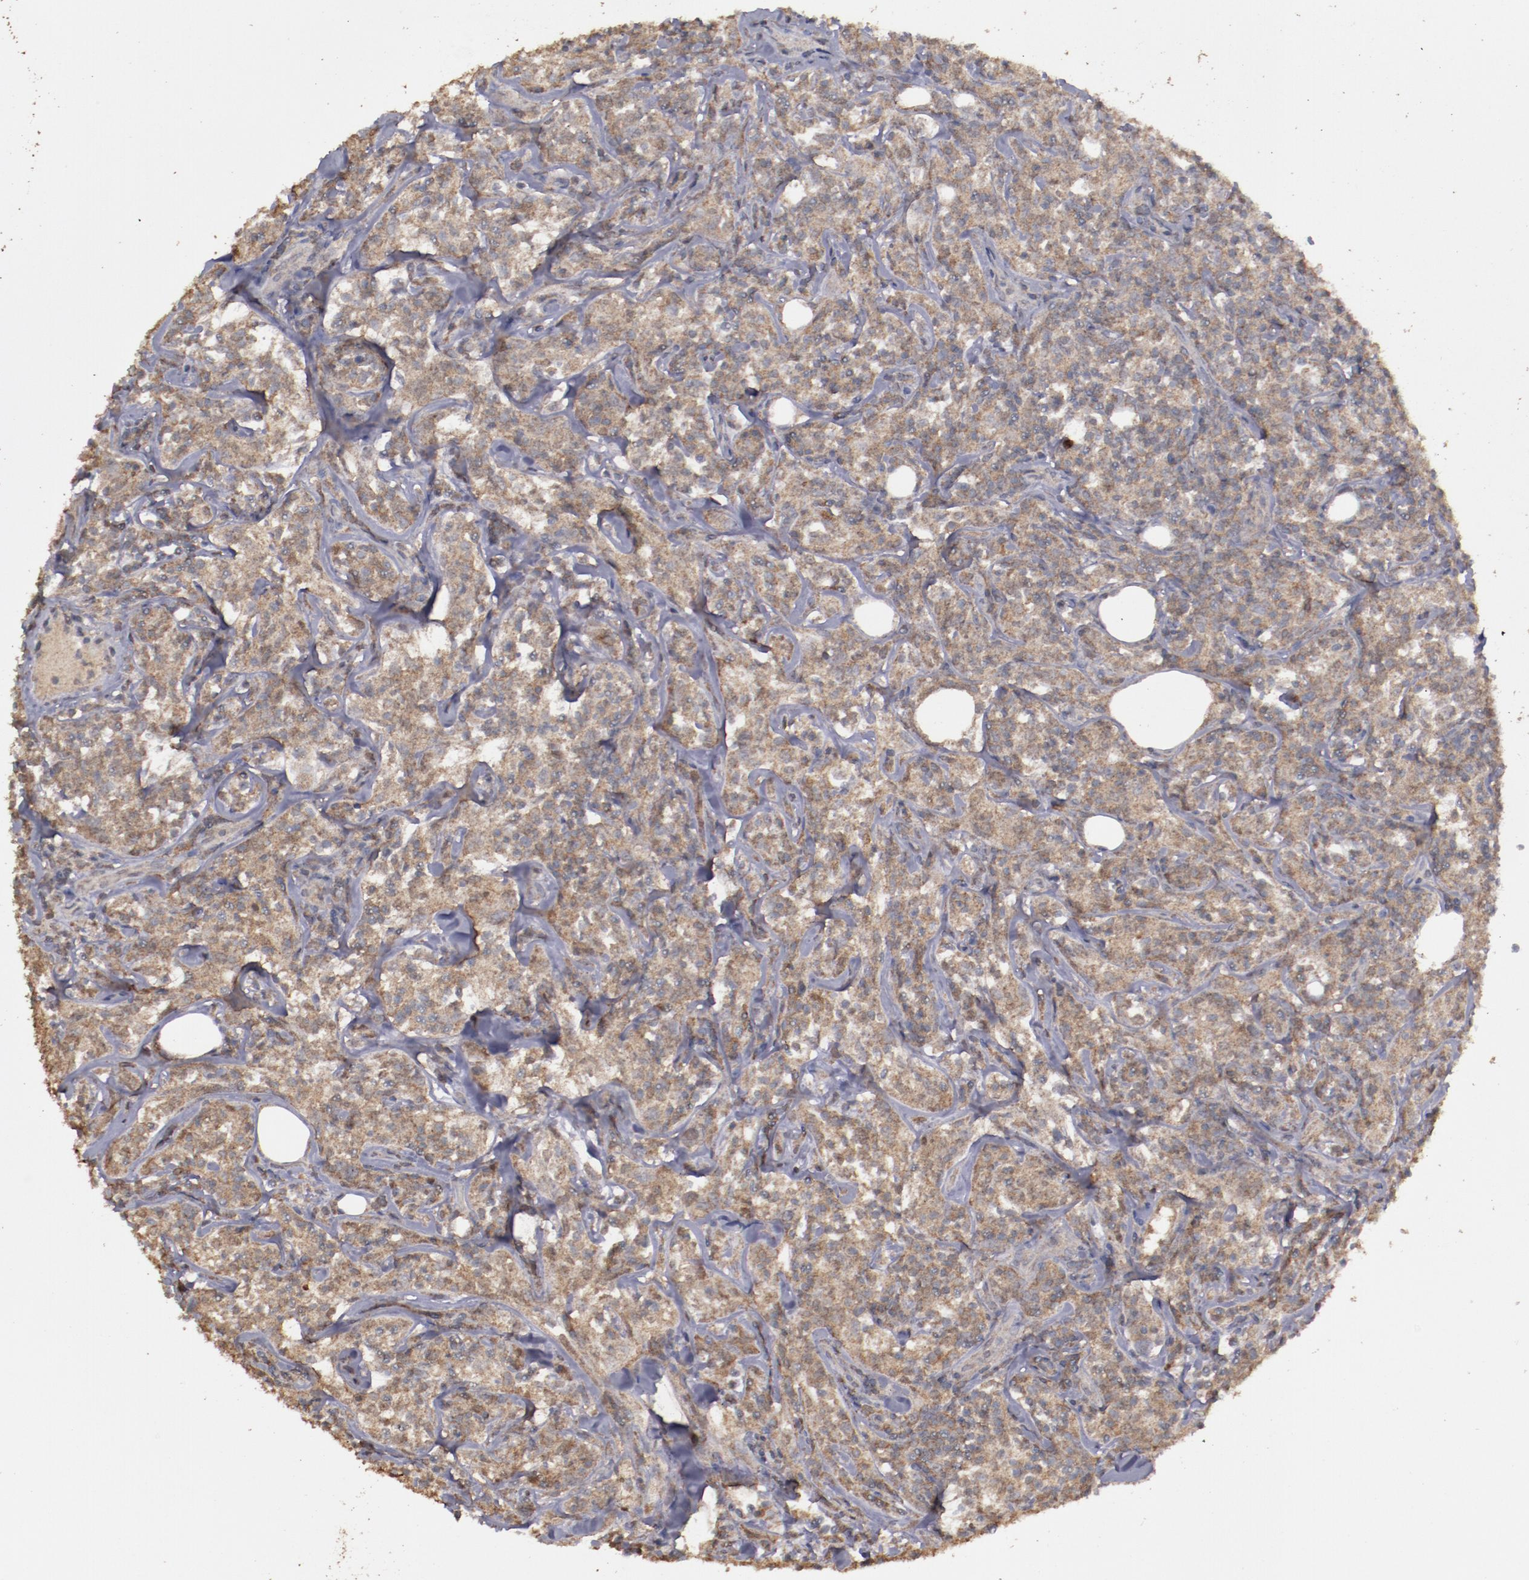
{"staining": {"intensity": "moderate", "quantity": ">75%", "location": "cytoplasmic/membranous"}, "tissue": "lymphoma", "cell_type": "Tumor cells", "image_type": "cancer", "snomed": [{"axis": "morphology", "description": "Malignant lymphoma, non-Hodgkin's type, High grade"}, {"axis": "topography", "description": "Lymph node"}], "caption": "This is an image of IHC staining of high-grade malignant lymphoma, non-Hodgkin's type, which shows moderate expression in the cytoplasmic/membranous of tumor cells.", "gene": "FAT1", "patient": {"sex": "female", "age": 84}}